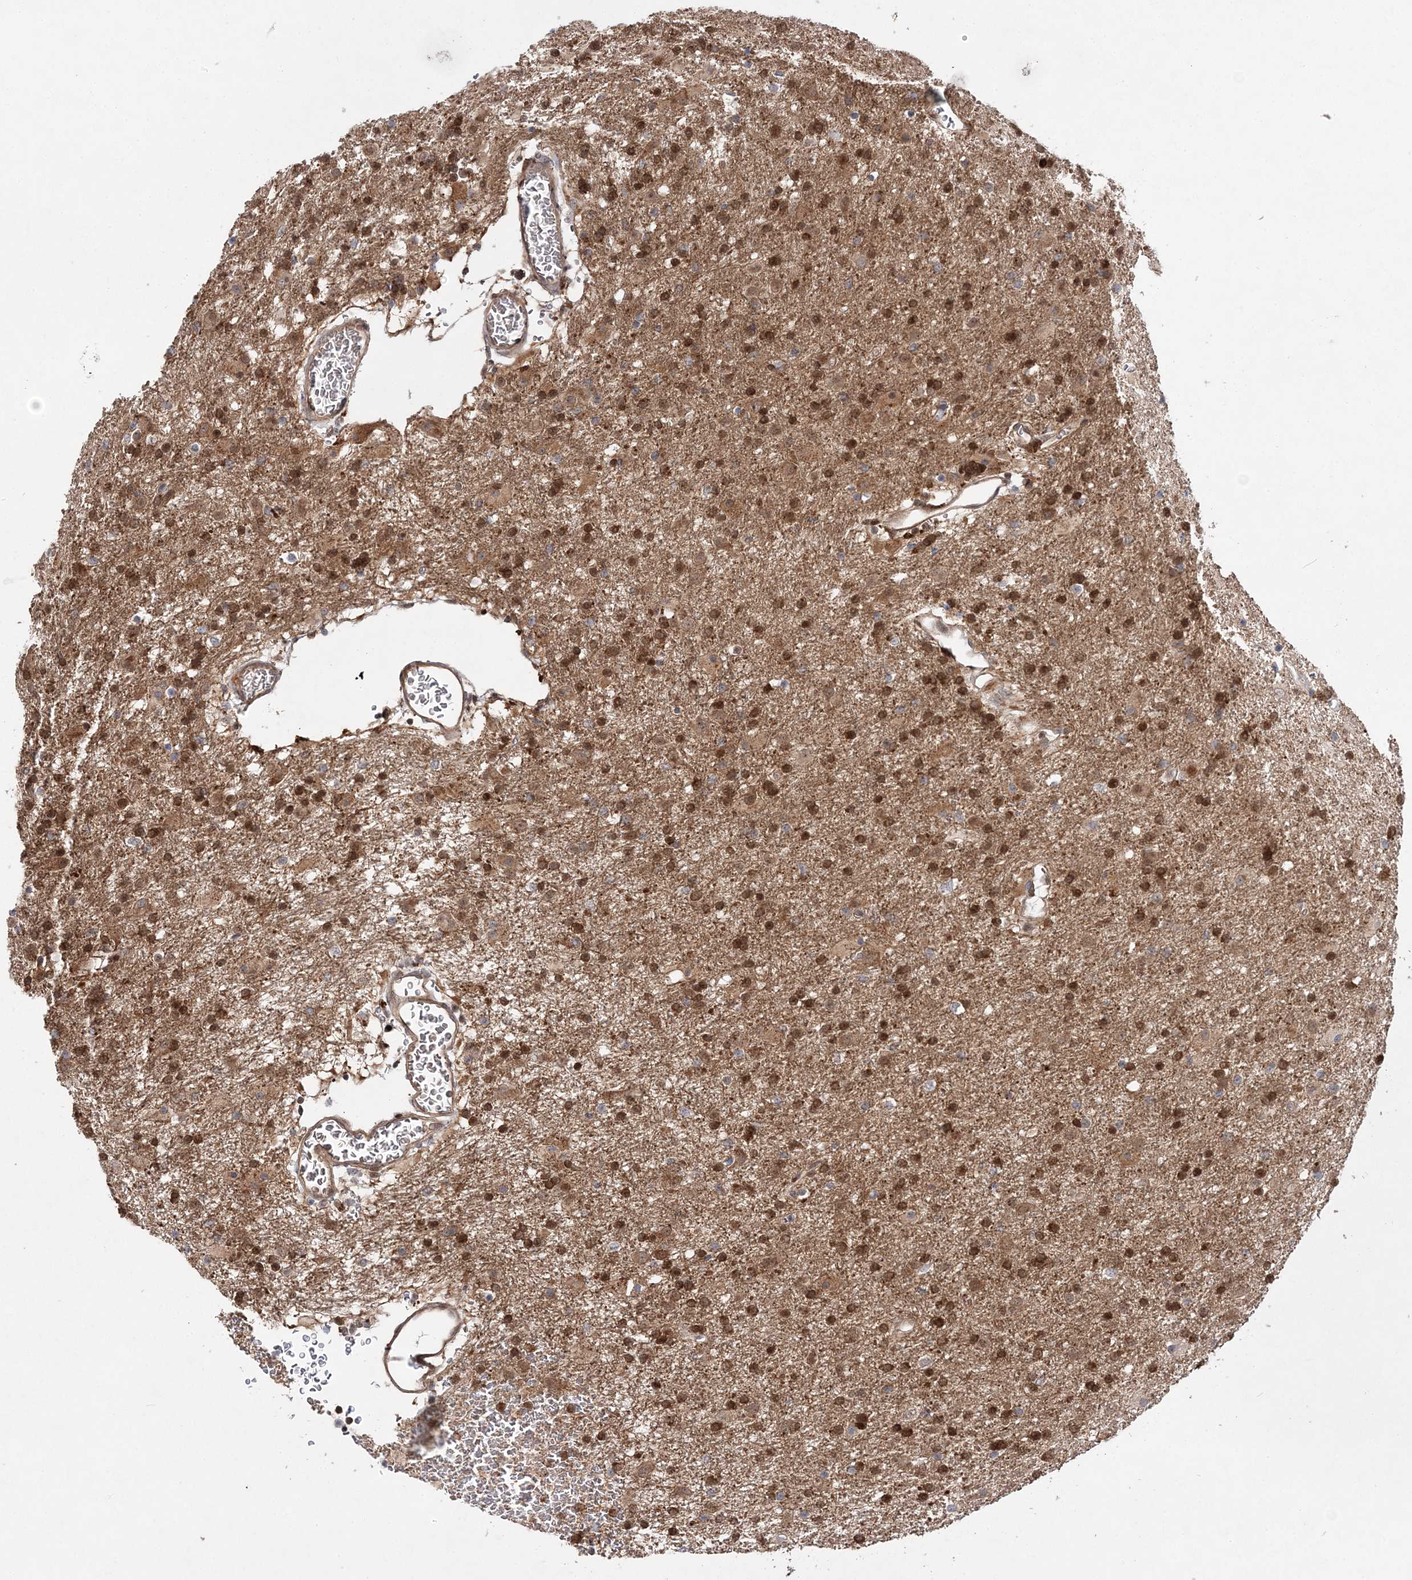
{"staining": {"intensity": "strong", "quantity": "25%-75%", "location": "cytoplasmic/membranous,nuclear"}, "tissue": "glioma", "cell_type": "Tumor cells", "image_type": "cancer", "snomed": [{"axis": "morphology", "description": "Glioma, malignant, Low grade"}, {"axis": "topography", "description": "Brain"}], "caption": "This histopathology image exhibits immunohistochemistry staining of glioma, with high strong cytoplasmic/membranous and nuclear staining in approximately 25%-75% of tumor cells.", "gene": "NIF3L1", "patient": {"sex": "male", "age": 65}}